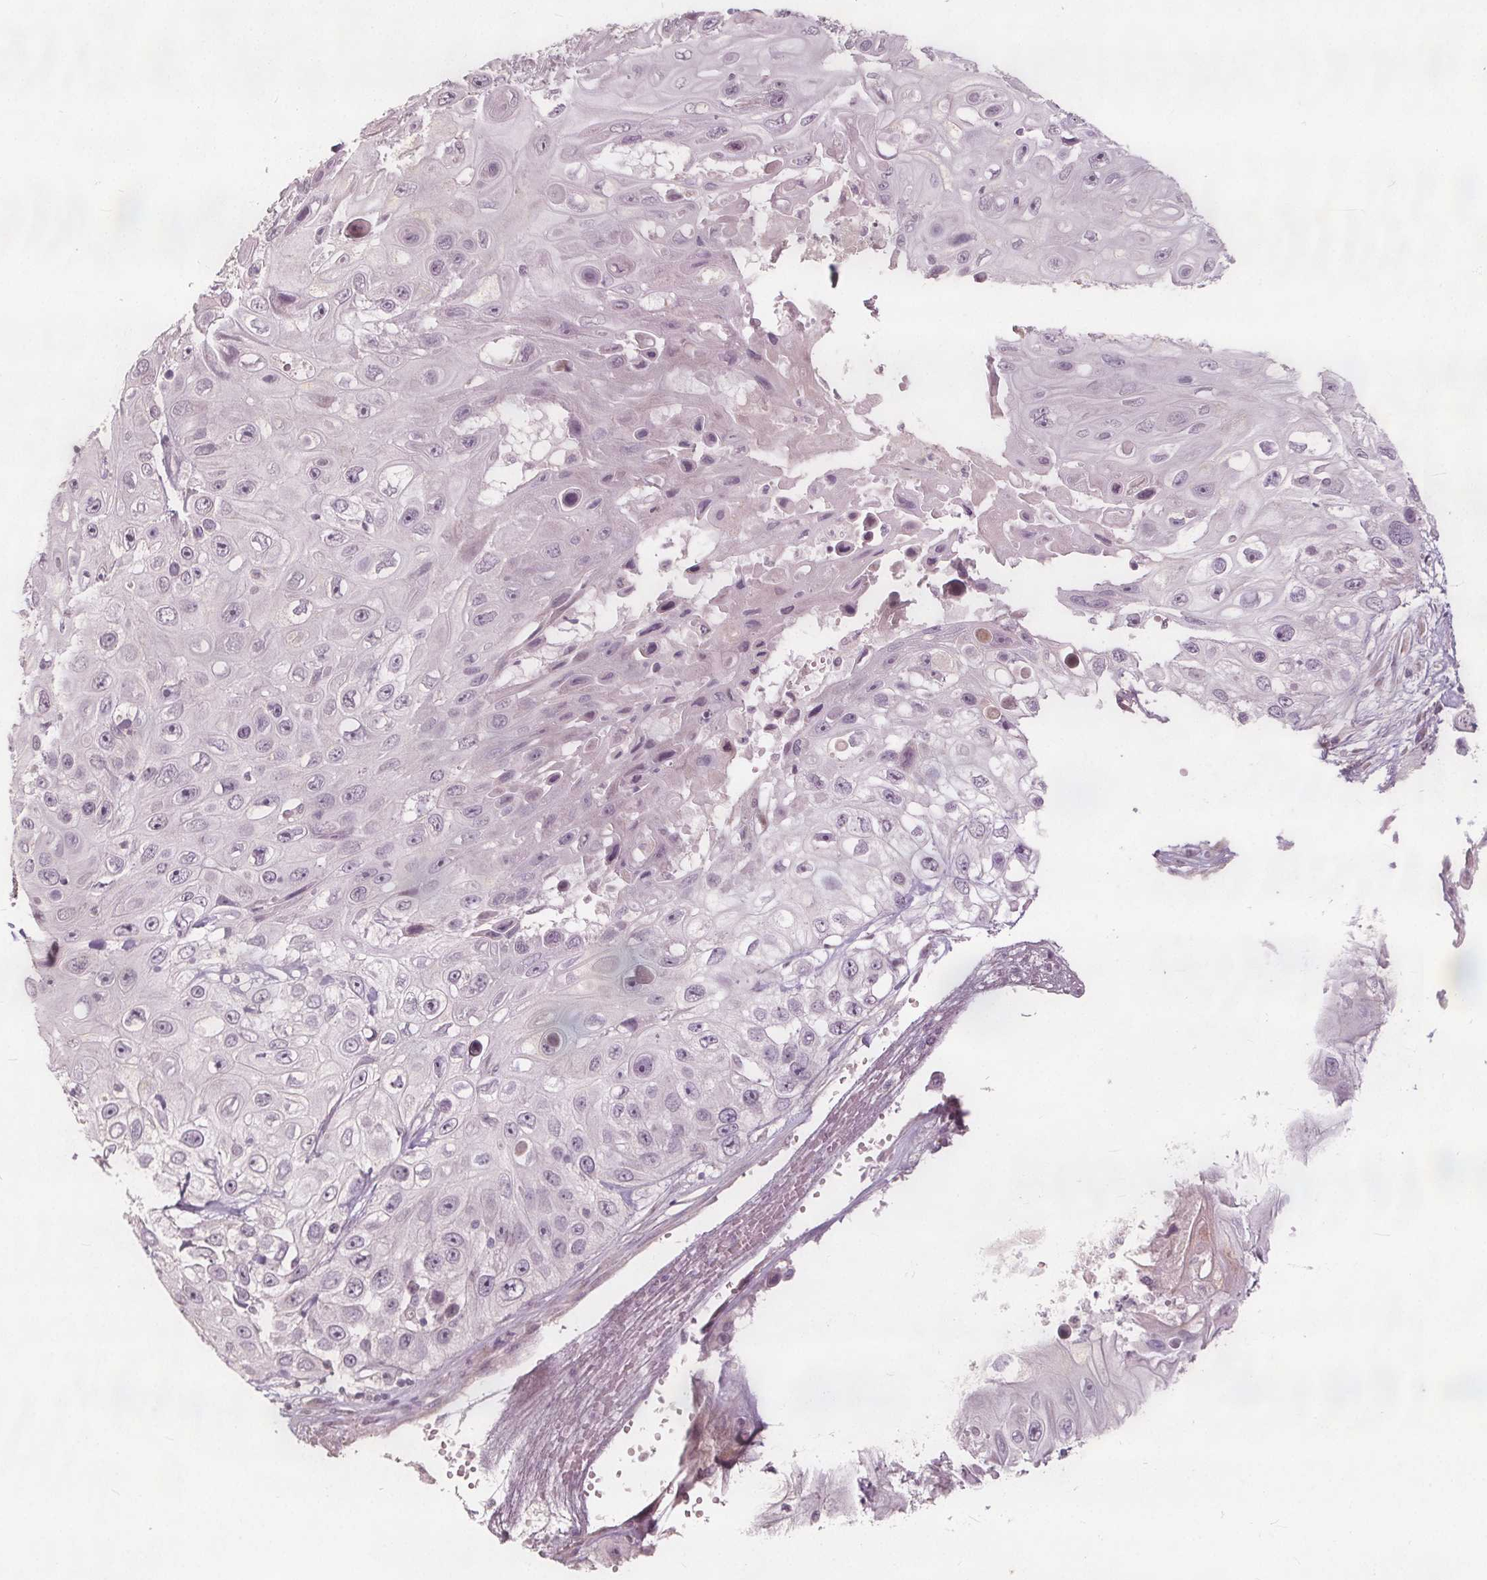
{"staining": {"intensity": "moderate", "quantity": "<25%", "location": "nuclear"}, "tissue": "skin cancer", "cell_type": "Tumor cells", "image_type": "cancer", "snomed": [{"axis": "morphology", "description": "Squamous cell carcinoma, NOS"}, {"axis": "topography", "description": "Skin"}], "caption": "Moderate nuclear positivity is present in approximately <25% of tumor cells in skin squamous cell carcinoma.", "gene": "PTPRT", "patient": {"sex": "male", "age": 82}}